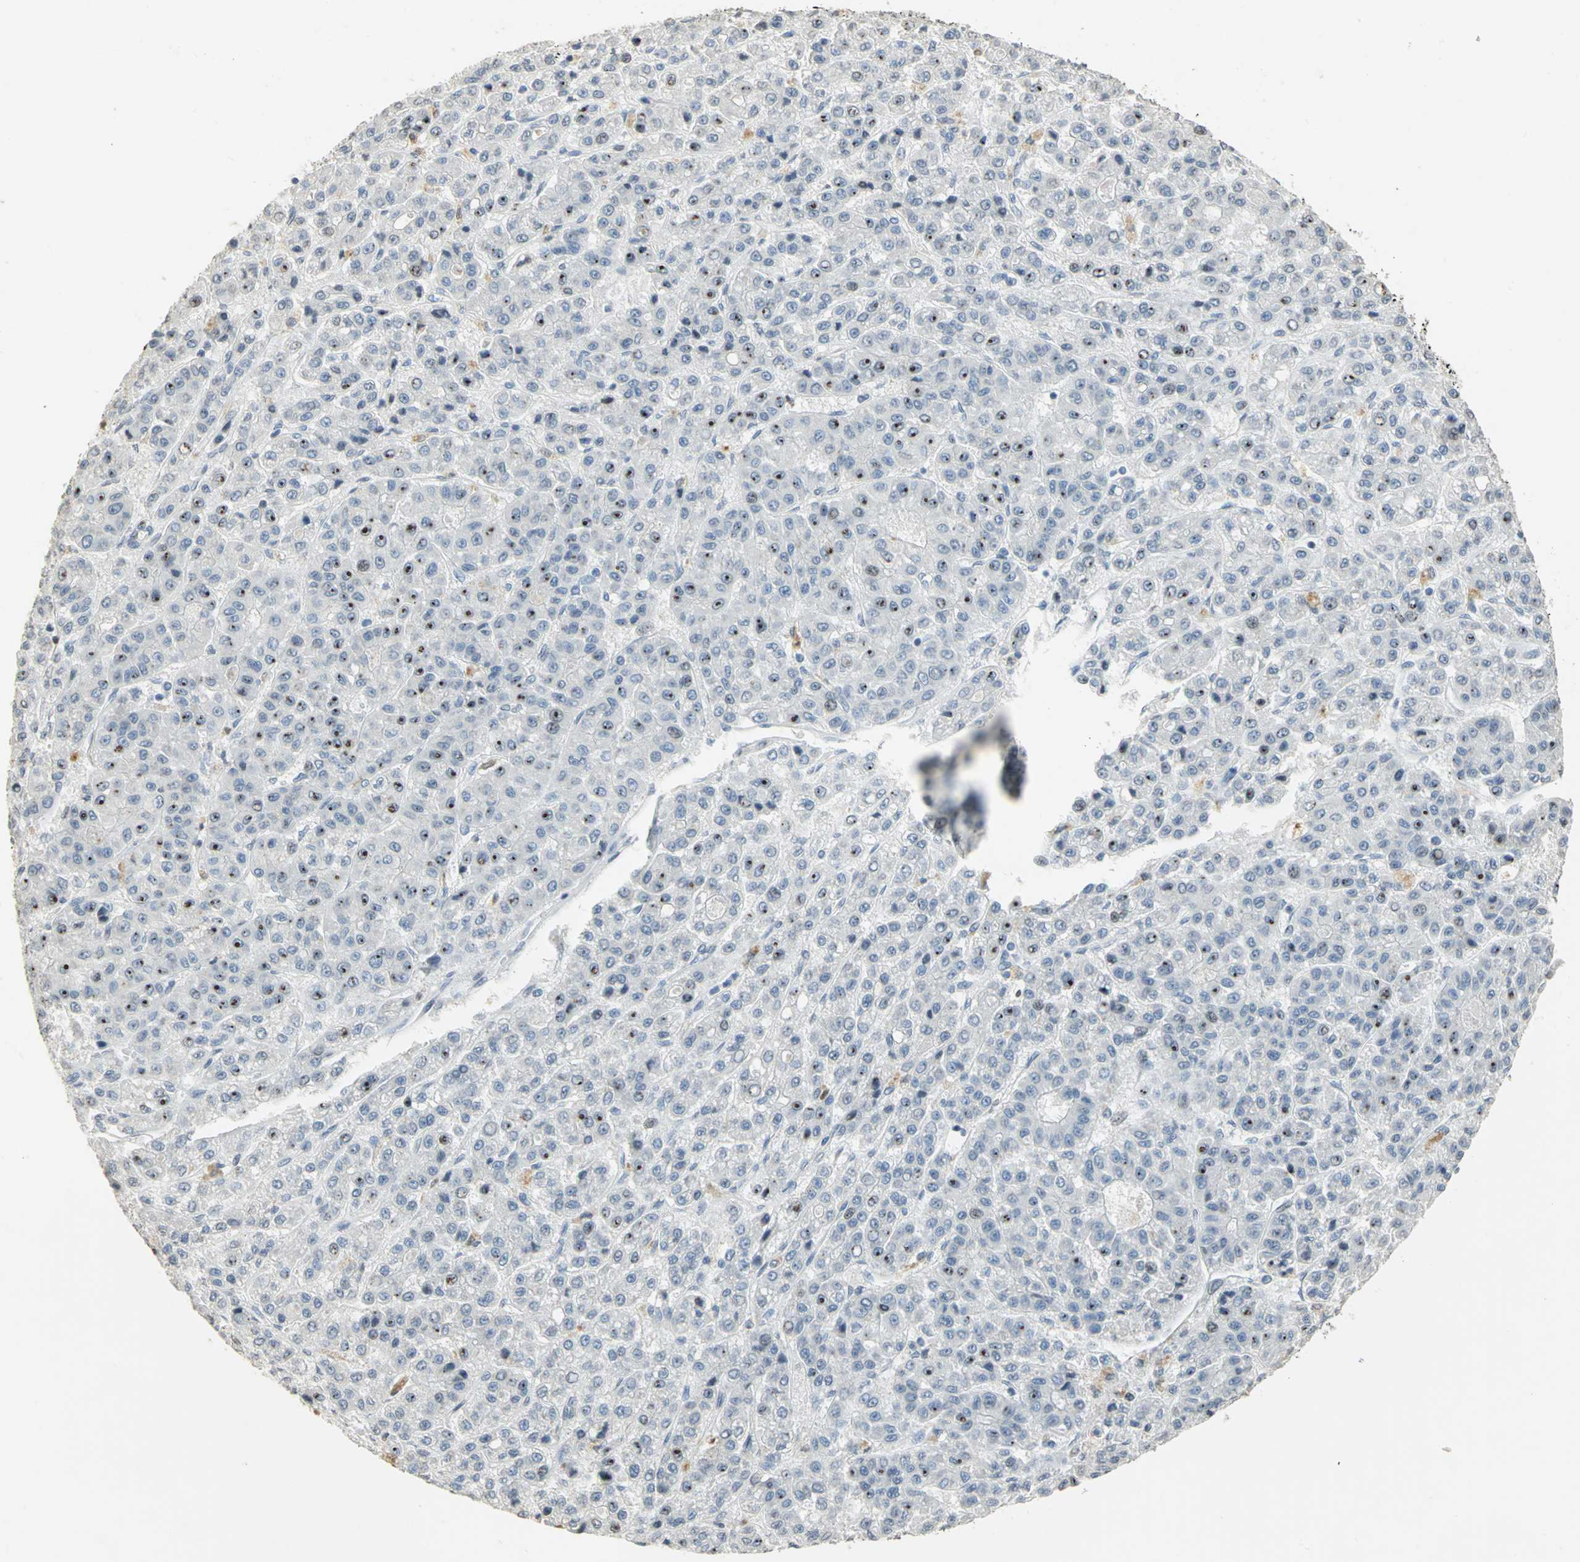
{"staining": {"intensity": "moderate", "quantity": "<25%", "location": "nuclear"}, "tissue": "liver cancer", "cell_type": "Tumor cells", "image_type": "cancer", "snomed": [{"axis": "morphology", "description": "Carcinoma, Hepatocellular, NOS"}, {"axis": "topography", "description": "Liver"}], "caption": "Immunohistochemistry (IHC) (DAB) staining of liver cancer displays moderate nuclear protein expression in approximately <25% of tumor cells.", "gene": "DNAJB6", "patient": {"sex": "male", "age": 70}}